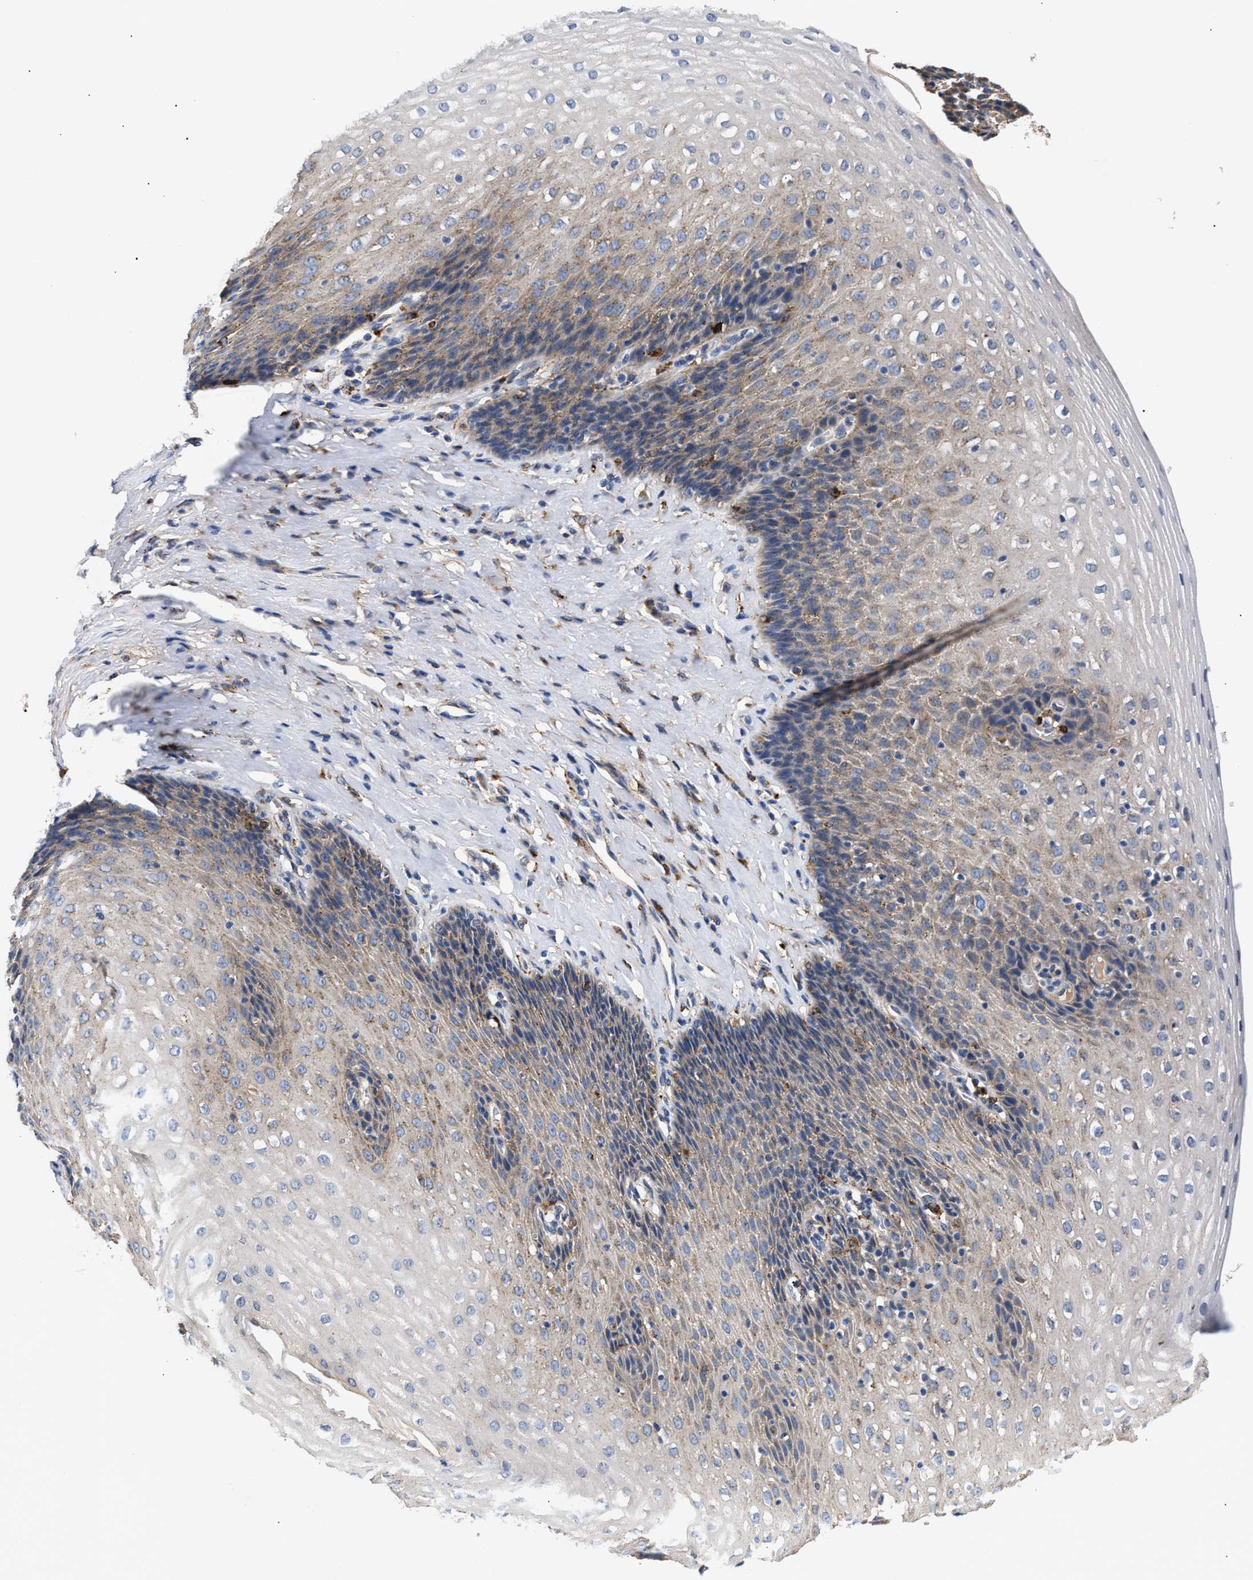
{"staining": {"intensity": "moderate", "quantity": "25%-75%", "location": "cytoplasmic/membranous"}, "tissue": "esophagus", "cell_type": "Squamous epithelial cells", "image_type": "normal", "snomed": [{"axis": "morphology", "description": "Normal tissue, NOS"}, {"axis": "topography", "description": "Esophagus"}], "caption": "Protein staining by IHC displays moderate cytoplasmic/membranous positivity in about 25%-75% of squamous epithelial cells in unremarkable esophagus.", "gene": "CCDC146", "patient": {"sex": "female", "age": 61}}